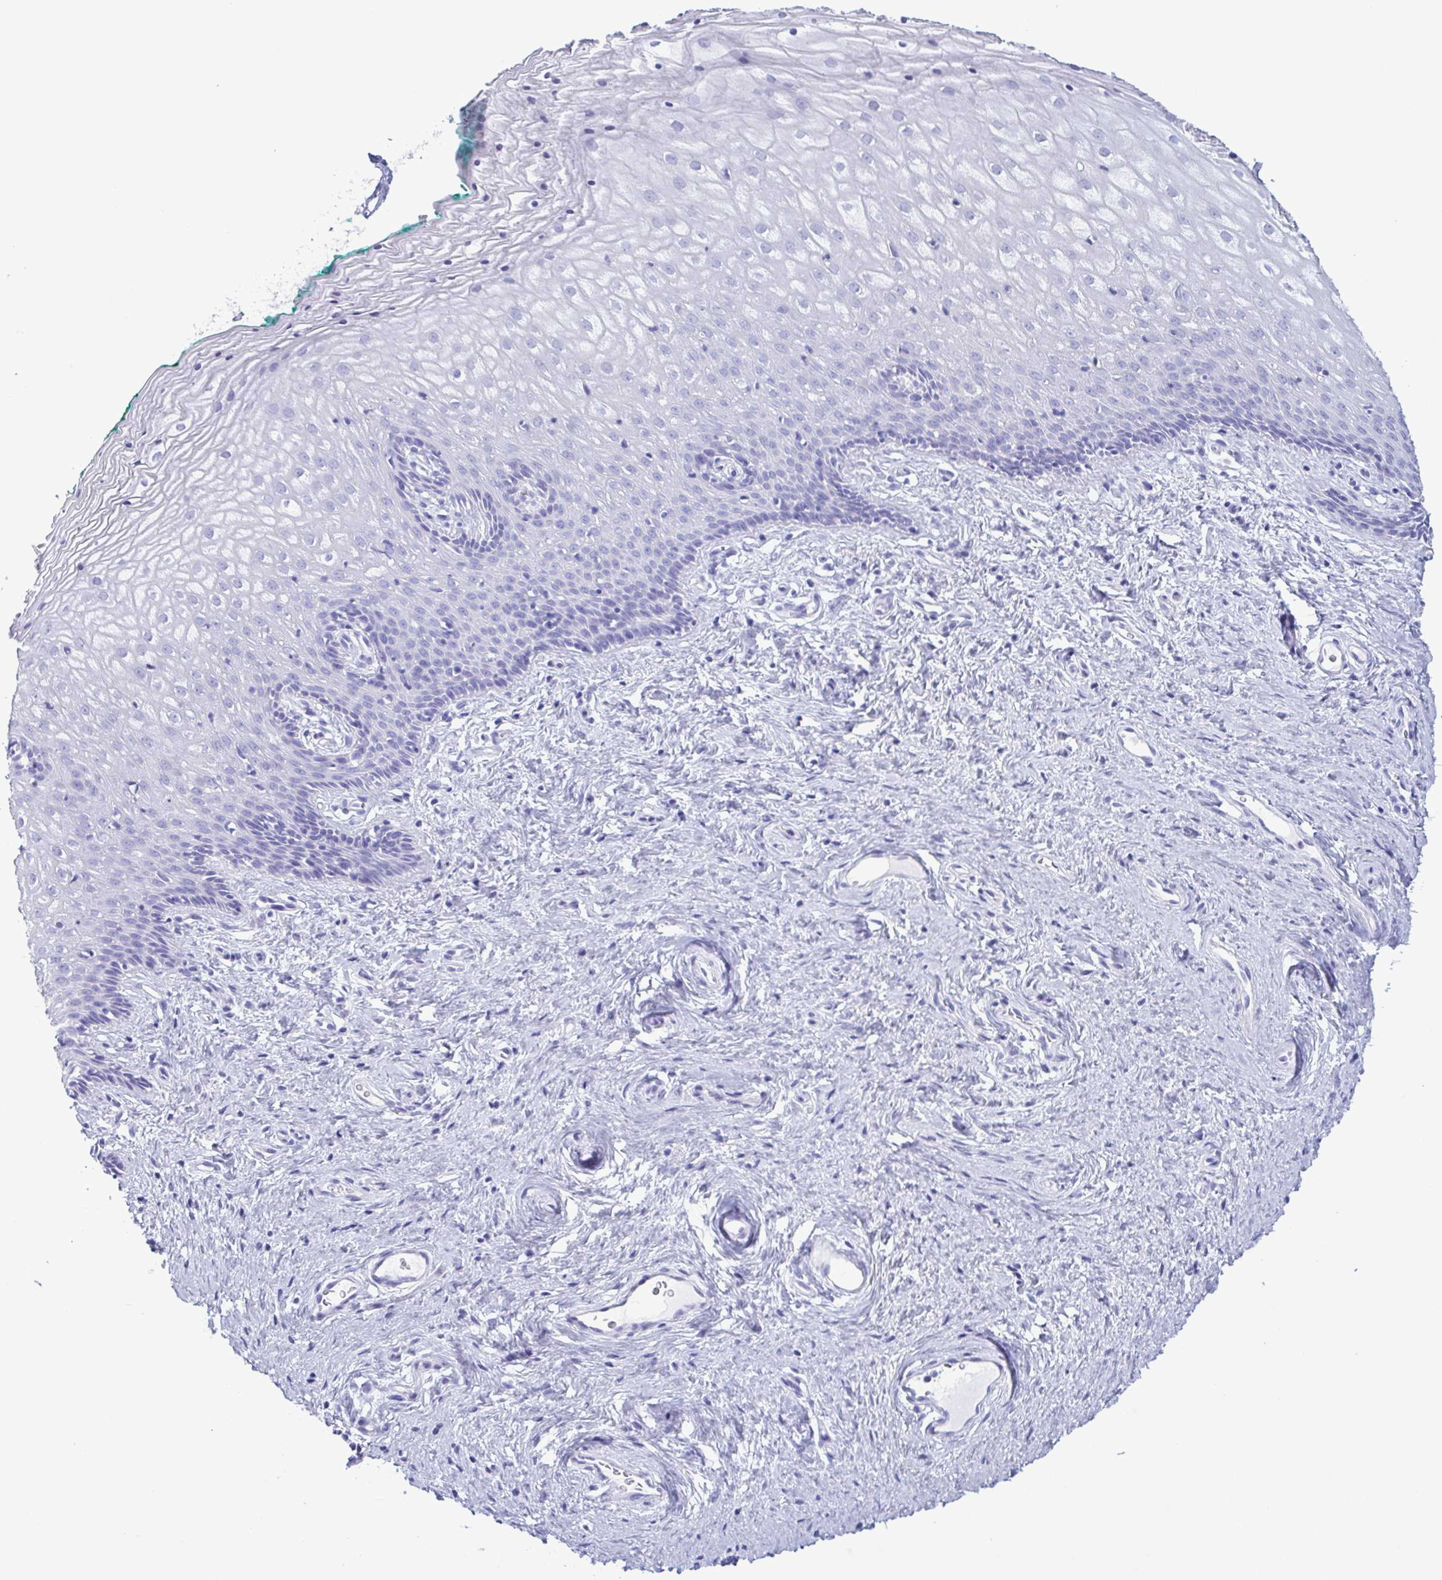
{"staining": {"intensity": "negative", "quantity": "none", "location": "none"}, "tissue": "vagina", "cell_type": "Squamous epithelial cells", "image_type": "normal", "snomed": [{"axis": "morphology", "description": "Normal tissue, NOS"}, {"axis": "topography", "description": "Vagina"}], "caption": "Immunohistochemistry histopathology image of normal vagina: human vagina stained with DAB (3,3'-diaminobenzidine) demonstrates no significant protein staining in squamous epithelial cells.", "gene": "LTF", "patient": {"sex": "female", "age": 45}}